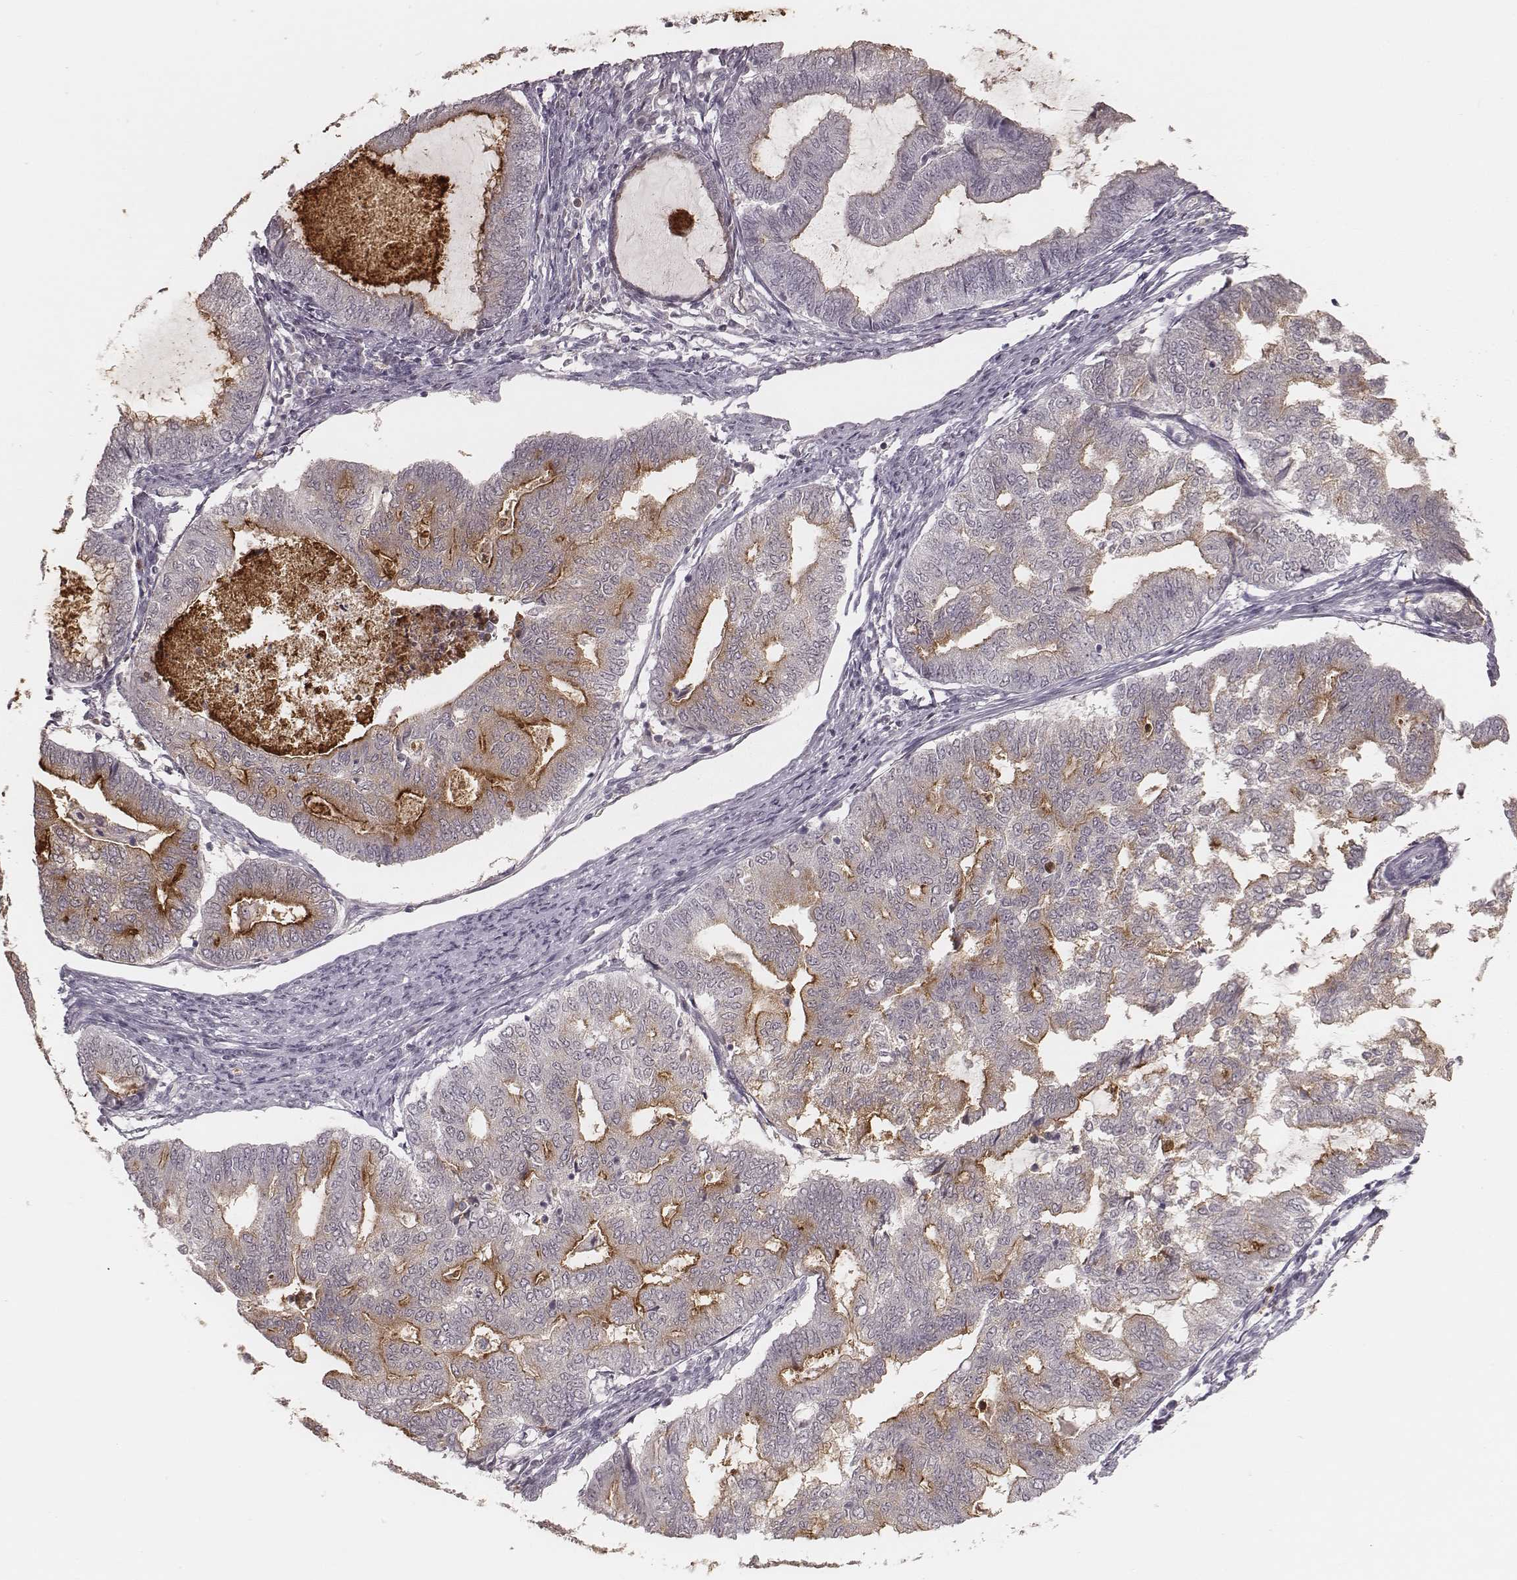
{"staining": {"intensity": "moderate", "quantity": "25%-75%", "location": "cytoplasmic/membranous"}, "tissue": "endometrial cancer", "cell_type": "Tumor cells", "image_type": "cancer", "snomed": [{"axis": "morphology", "description": "Adenocarcinoma, NOS"}, {"axis": "topography", "description": "Endometrium"}], "caption": "Immunohistochemistry (DAB) staining of human endometrial cancer (adenocarcinoma) demonstrates moderate cytoplasmic/membranous protein expression in about 25%-75% of tumor cells. The staining was performed using DAB (3,3'-diaminobenzidine) to visualize the protein expression in brown, while the nuclei were stained in blue with hematoxylin (Magnification: 20x).", "gene": "KITLG", "patient": {"sex": "female", "age": 79}}